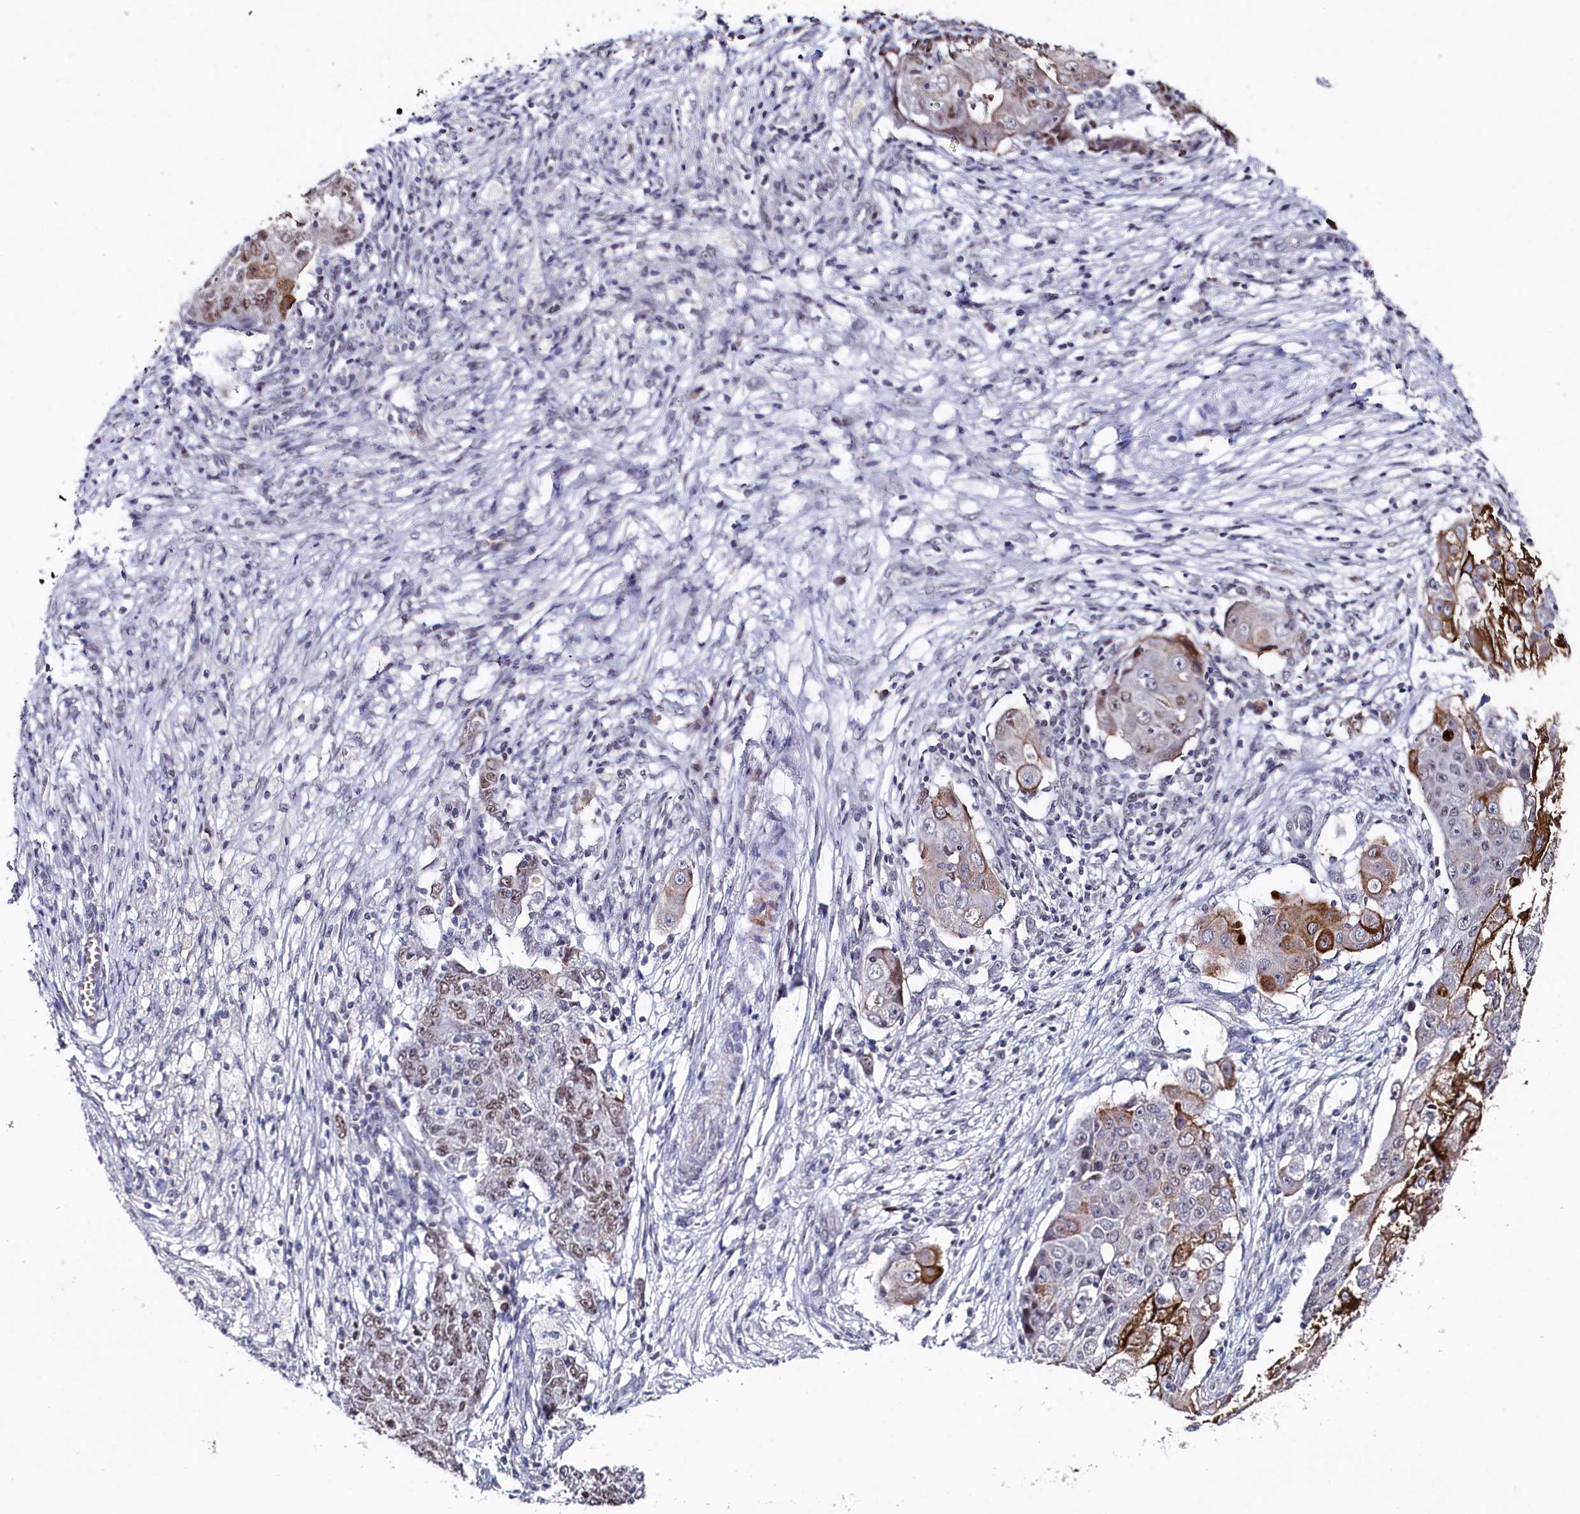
{"staining": {"intensity": "moderate", "quantity": "<25%", "location": "cytoplasmic/membranous,nuclear"}, "tissue": "ovarian cancer", "cell_type": "Tumor cells", "image_type": "cancer", "snomed": [{"axis": "morphology", "description": "Carcinoma, endometroid"}, {"axis": "topography", "description": "Ovary"}], "caption": "An image of ovarian endometroid carcinoma stained for a protein reveals moderate cytoplasmic/membranous and nuclear brown staining in tumor cells.", "gene": "TIGD4", "patient": {"sex": "female", "age": 42}}